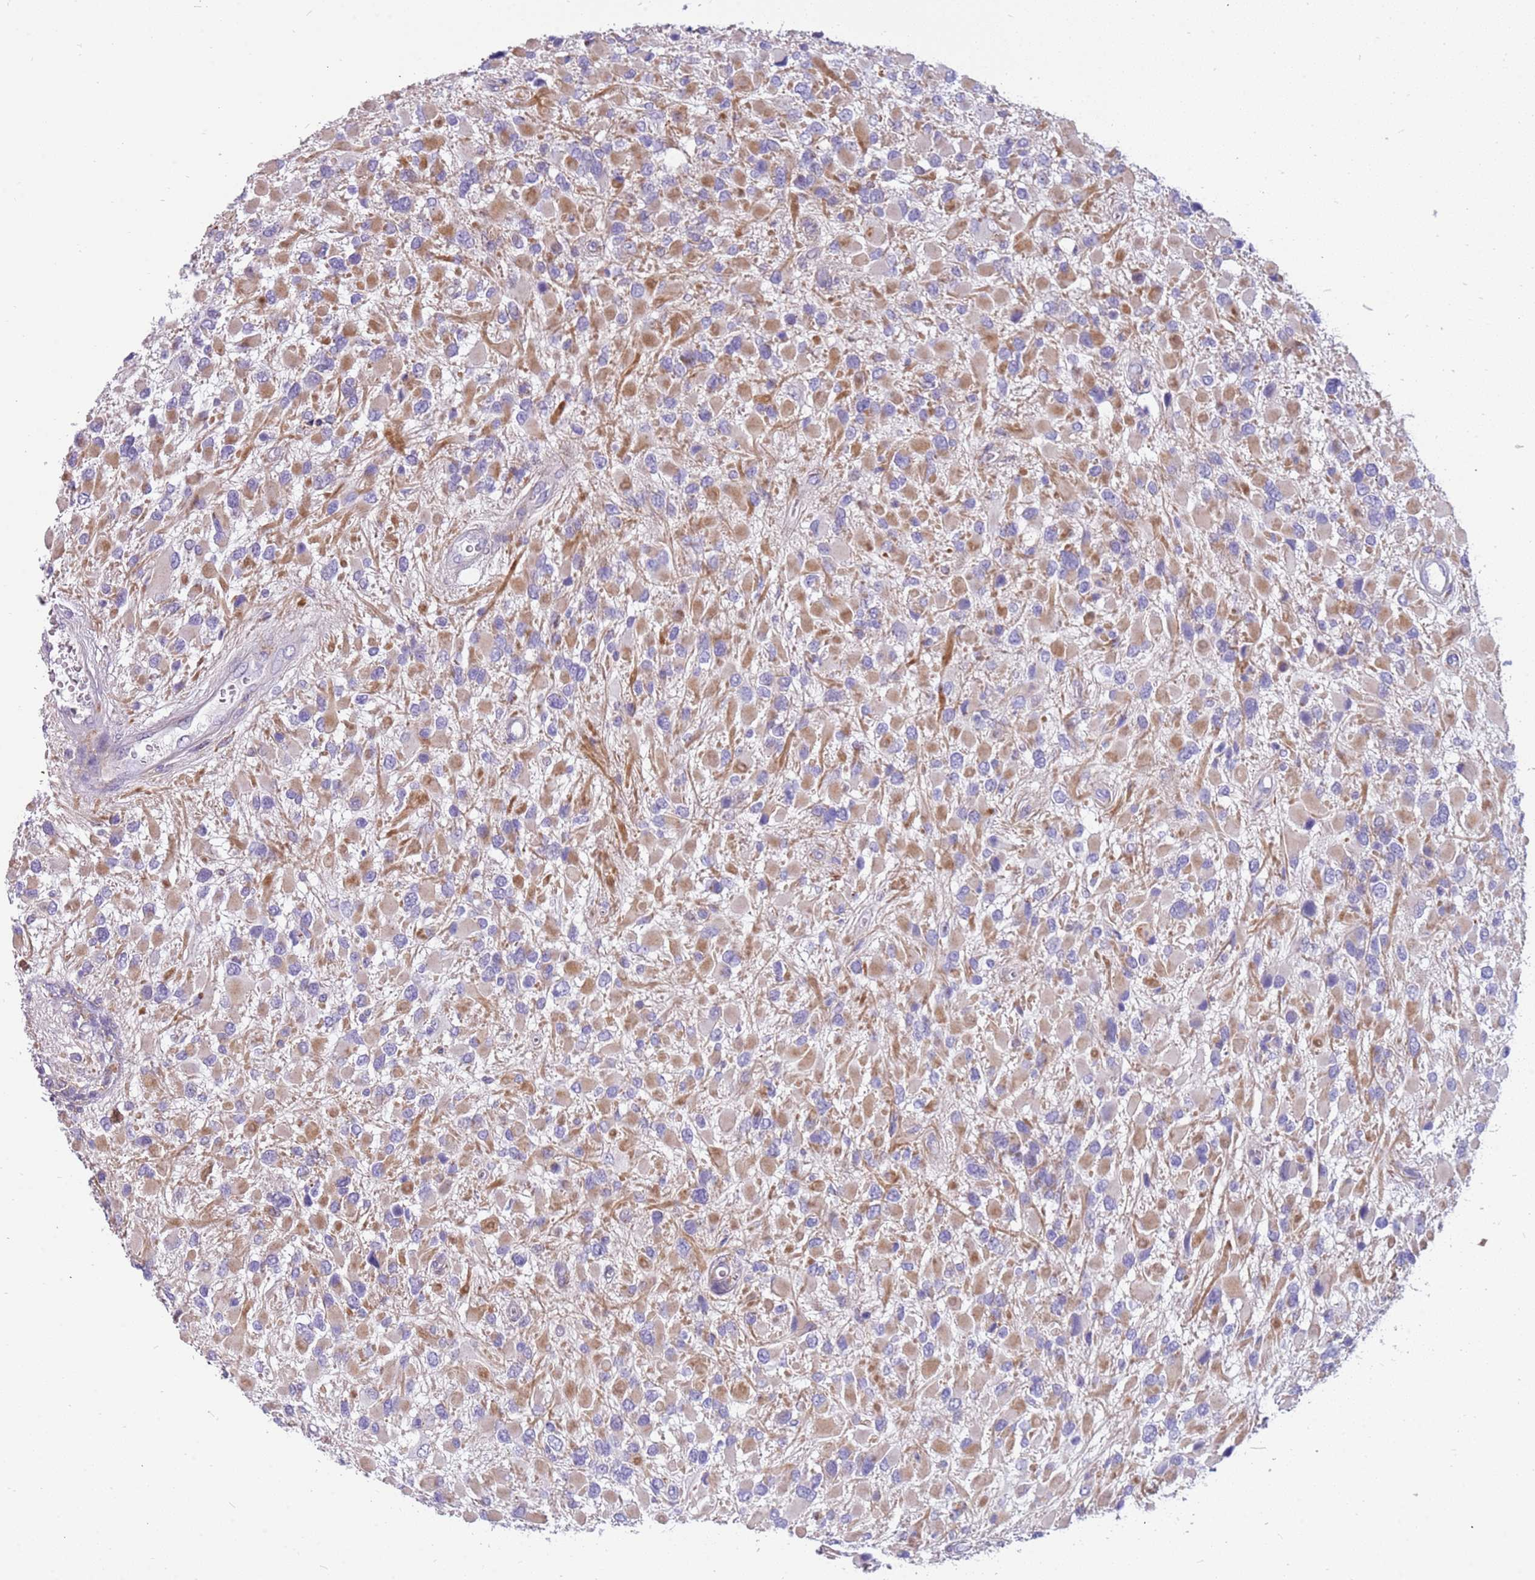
{"staining": {"intensity": "moderate", "quantity": "25%-75%", "location": "cytoplasmic/membranous"}, "tissue": "glioma", "cell_type": "Tumor cells", "image_type": "cancer", "snomed": [{"axis": "morphology", "description": "Glioma, malignant, High grade"}, {"axis": "topography", "description": "Brain"}], "caption": "Malignant glioma (high-grade) stained with IHC exhibits moderate cytoplasmic/membranous positivity in approximately 25%-75% of tumor cells. The staining is performed using DAB brown chromogen to label protein expression. The nuclei are counter-stained blue using hematoxylin.", "gene": "RHCG", "patient": {"sex": "male", "age": 53}}